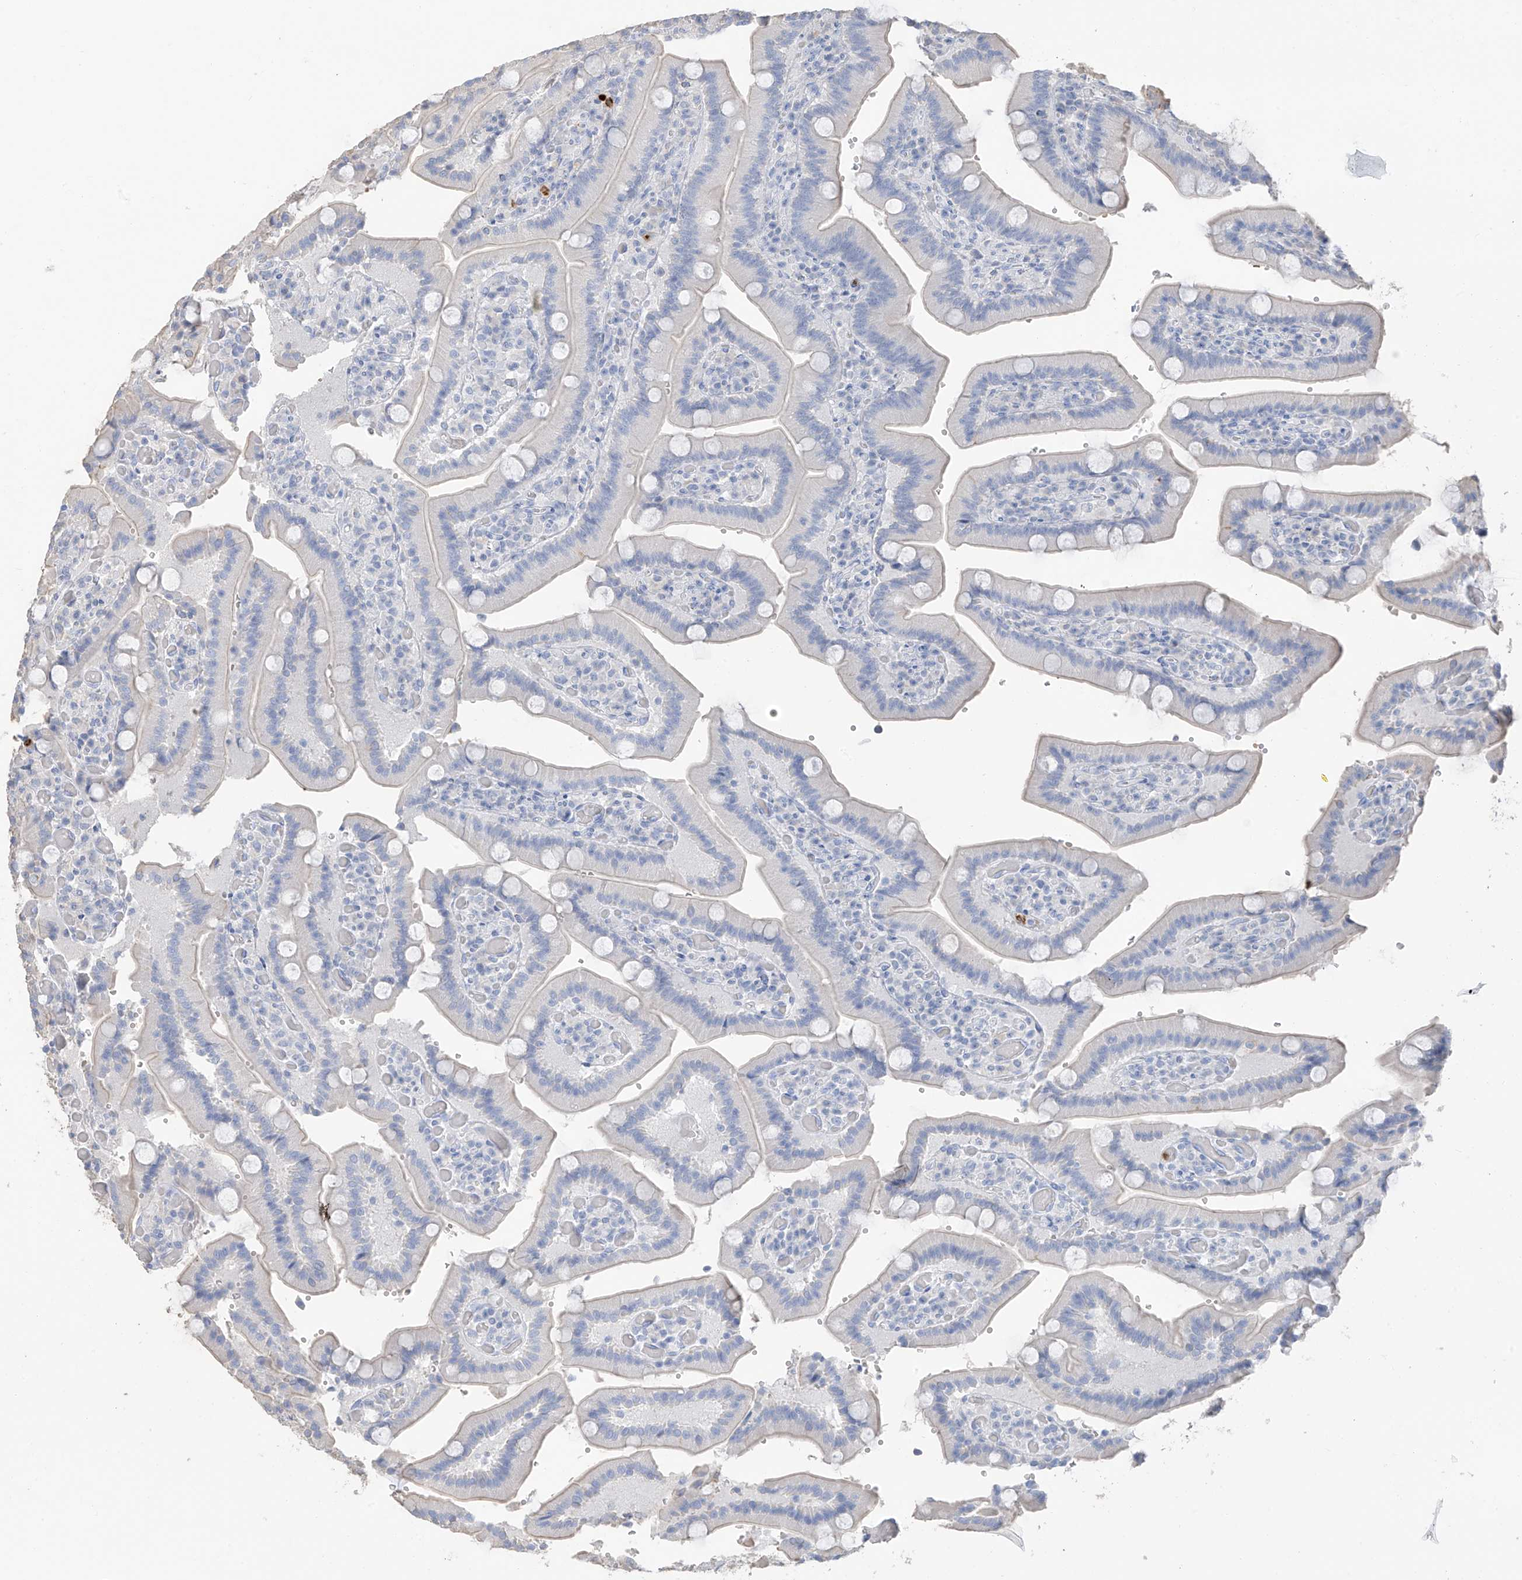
{"staining": {"intensity": "weak", "quantity": "<25%", "location": "cytoplasmic/membranous"}, "tissue": "duodenum", "cell_type": "Glandular cells", "image_type": "normal", "snomed": [{"axis": "morphology", "description": "Normal tissue, NOS"}, {"axis": "topography", "description": "Duodenum"}], "caption": "High power microscopy histopathology image of an IHC photomicrograph of normal duodenum, revealing no significant positivity in glandular cells.", "gene": "PAFAH1B3", "patient": {"sex": "female", "age": 62}}